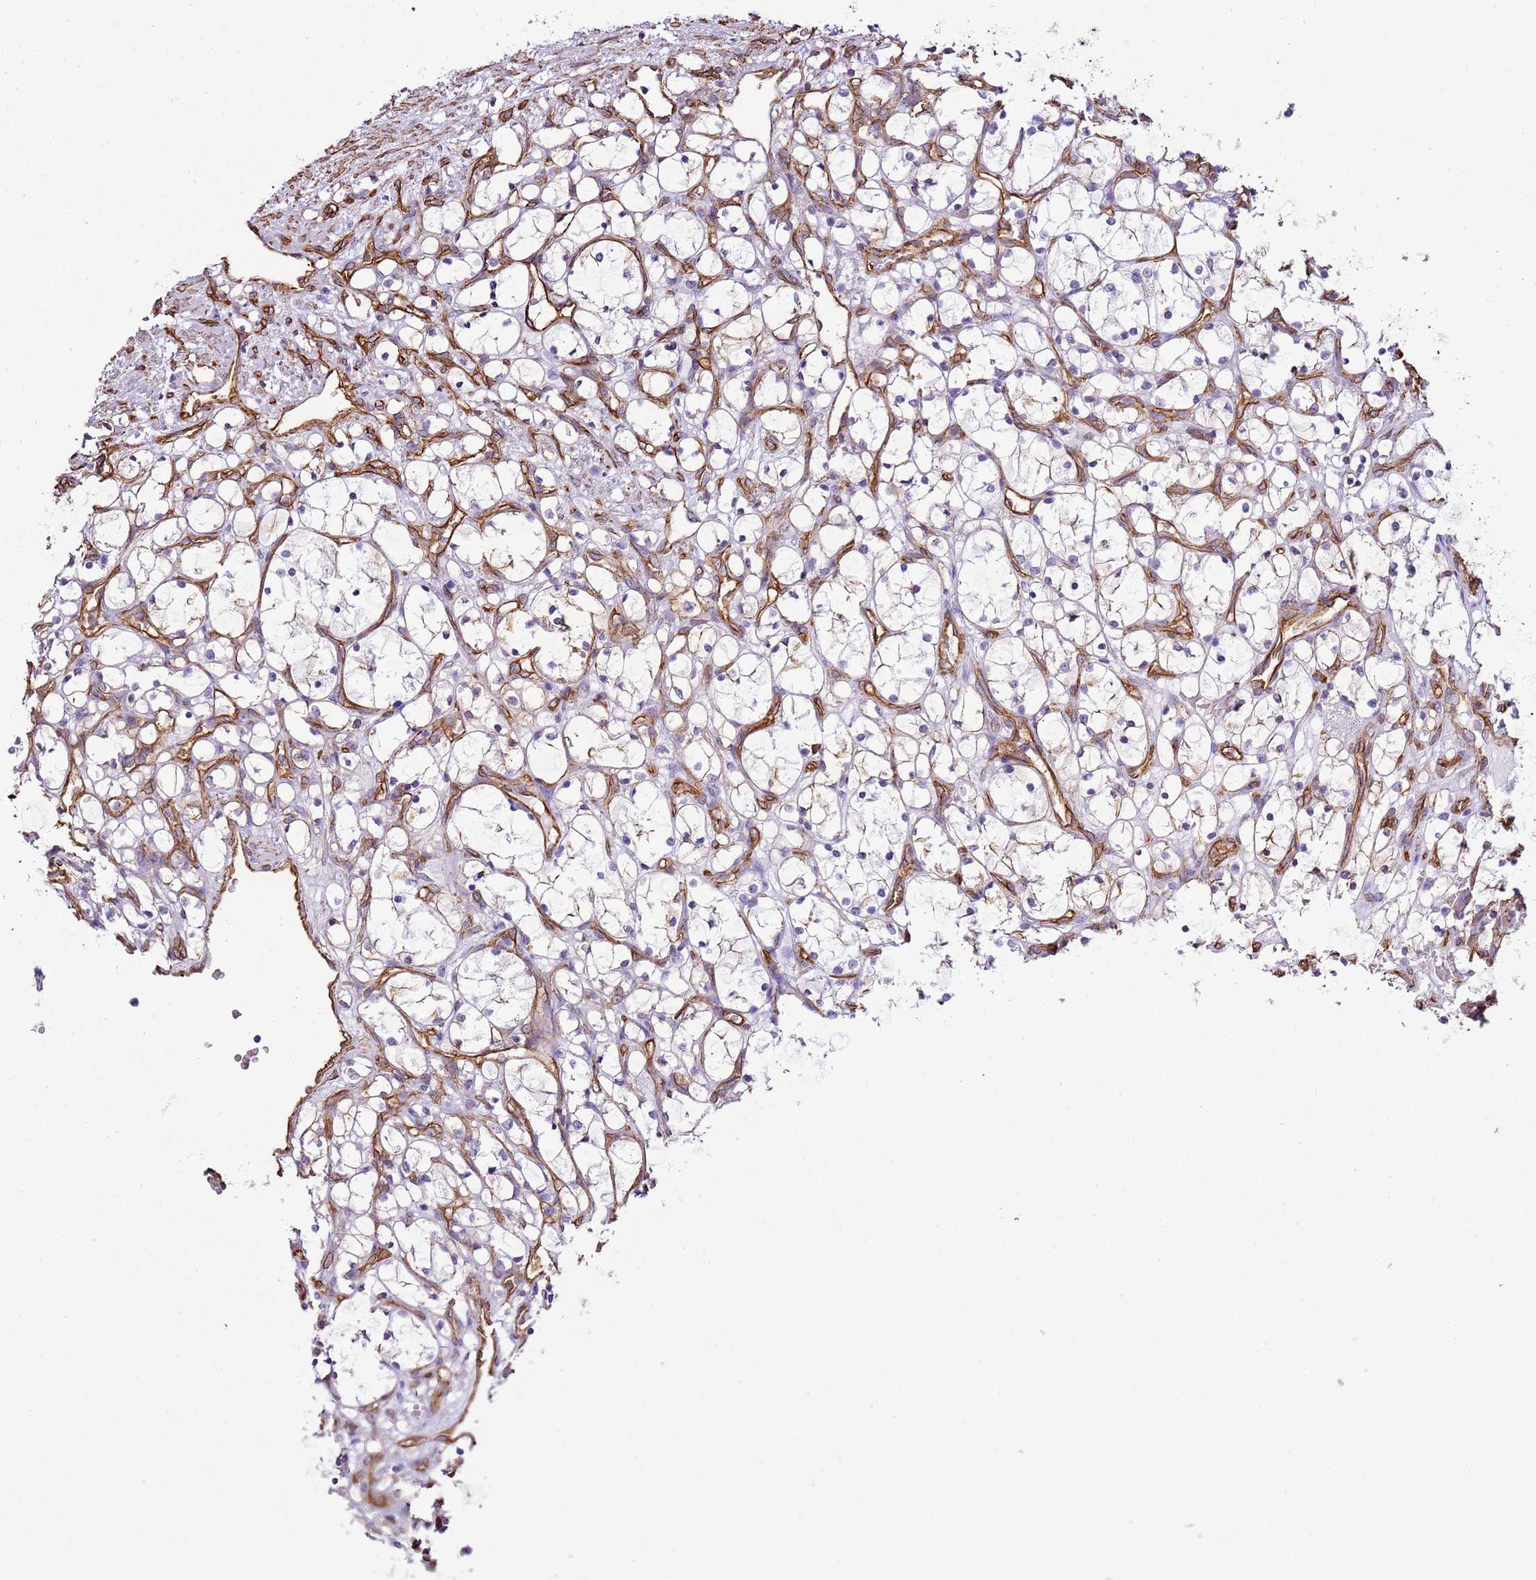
{"staining": {"intensity": "negative", "quantity": "none", "location": "none"}, "tissue": "renal cancer", "cell_type": "Tumor cells", "image_type": "cancer", "snomed": [{"axis": "morphology", "description": "Adenocarcinoma, NOS"}, {"axis": "topography", "description": "Kidney"}], "caption": "This histopathology image is of renal cancer (adenocarcinoma) stained with immunohistochemistry (IHC) to label a protein in brown with the nuclei are counter-stained blue. There is no expression in tumor cells.", "gene": "CTDSPL", "patient": {"sex": "female", "age": 69}}